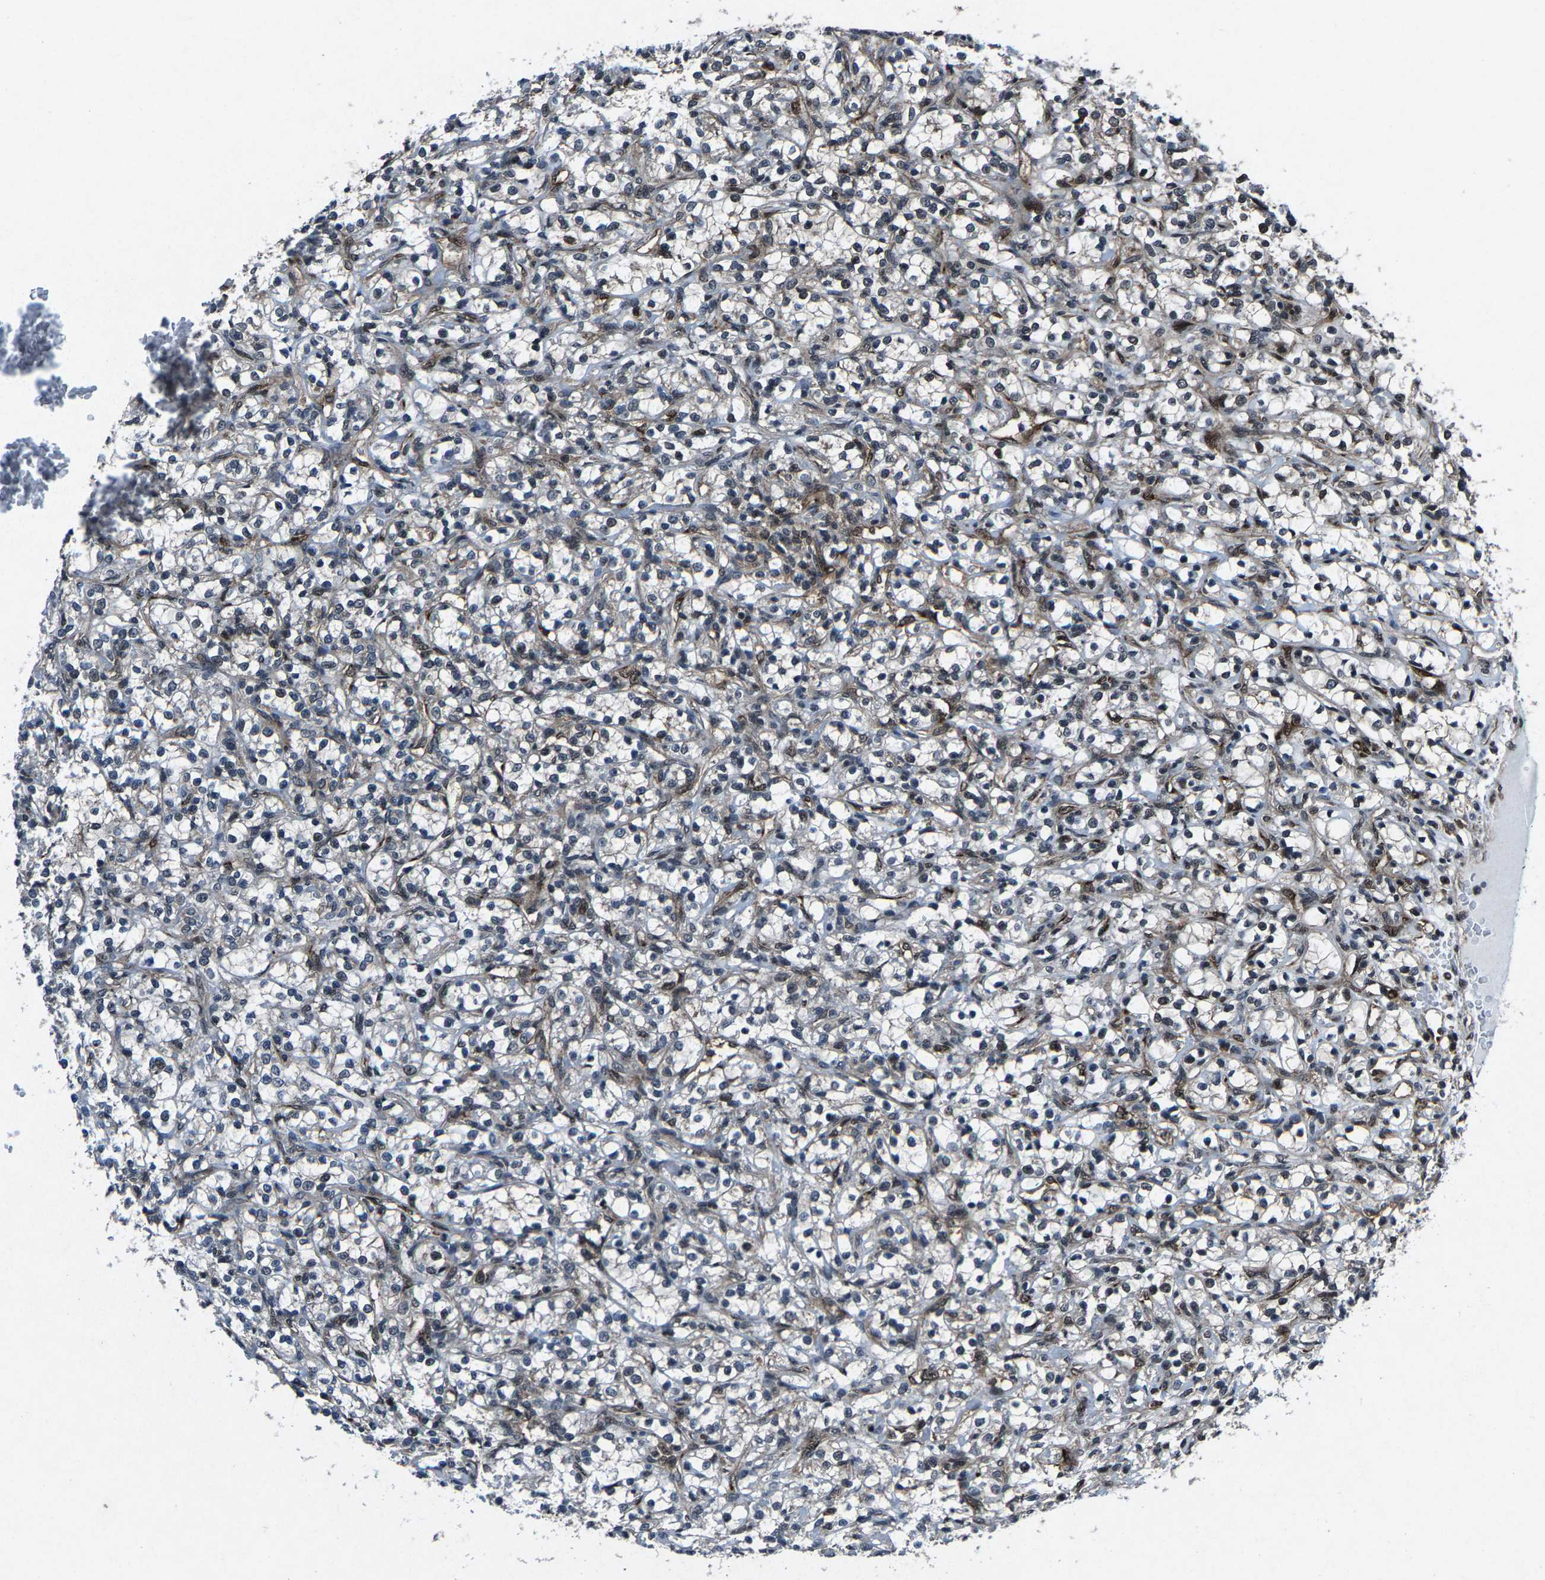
{"staining": {"intensity": "moderate", "quantity": "<25%", "location": "nuclear"}, "tissue": "renal cancer", "cell_type": "Tumor cells", "image_type": "cancer", "snomed": [{"axis": "morphology", "description": "Adenocarcinoma, NOS"}, {"axis": "topography", "description": "Kidney"}], "caption": "The image demonstrates immunohistochemical staining of adenocarcinoma (renal). There is moderate nuclear staining is present in approximately <25% of tumor cells.", "gene": "ATXN3", "patient": {"sex": "female", "age": 69}}